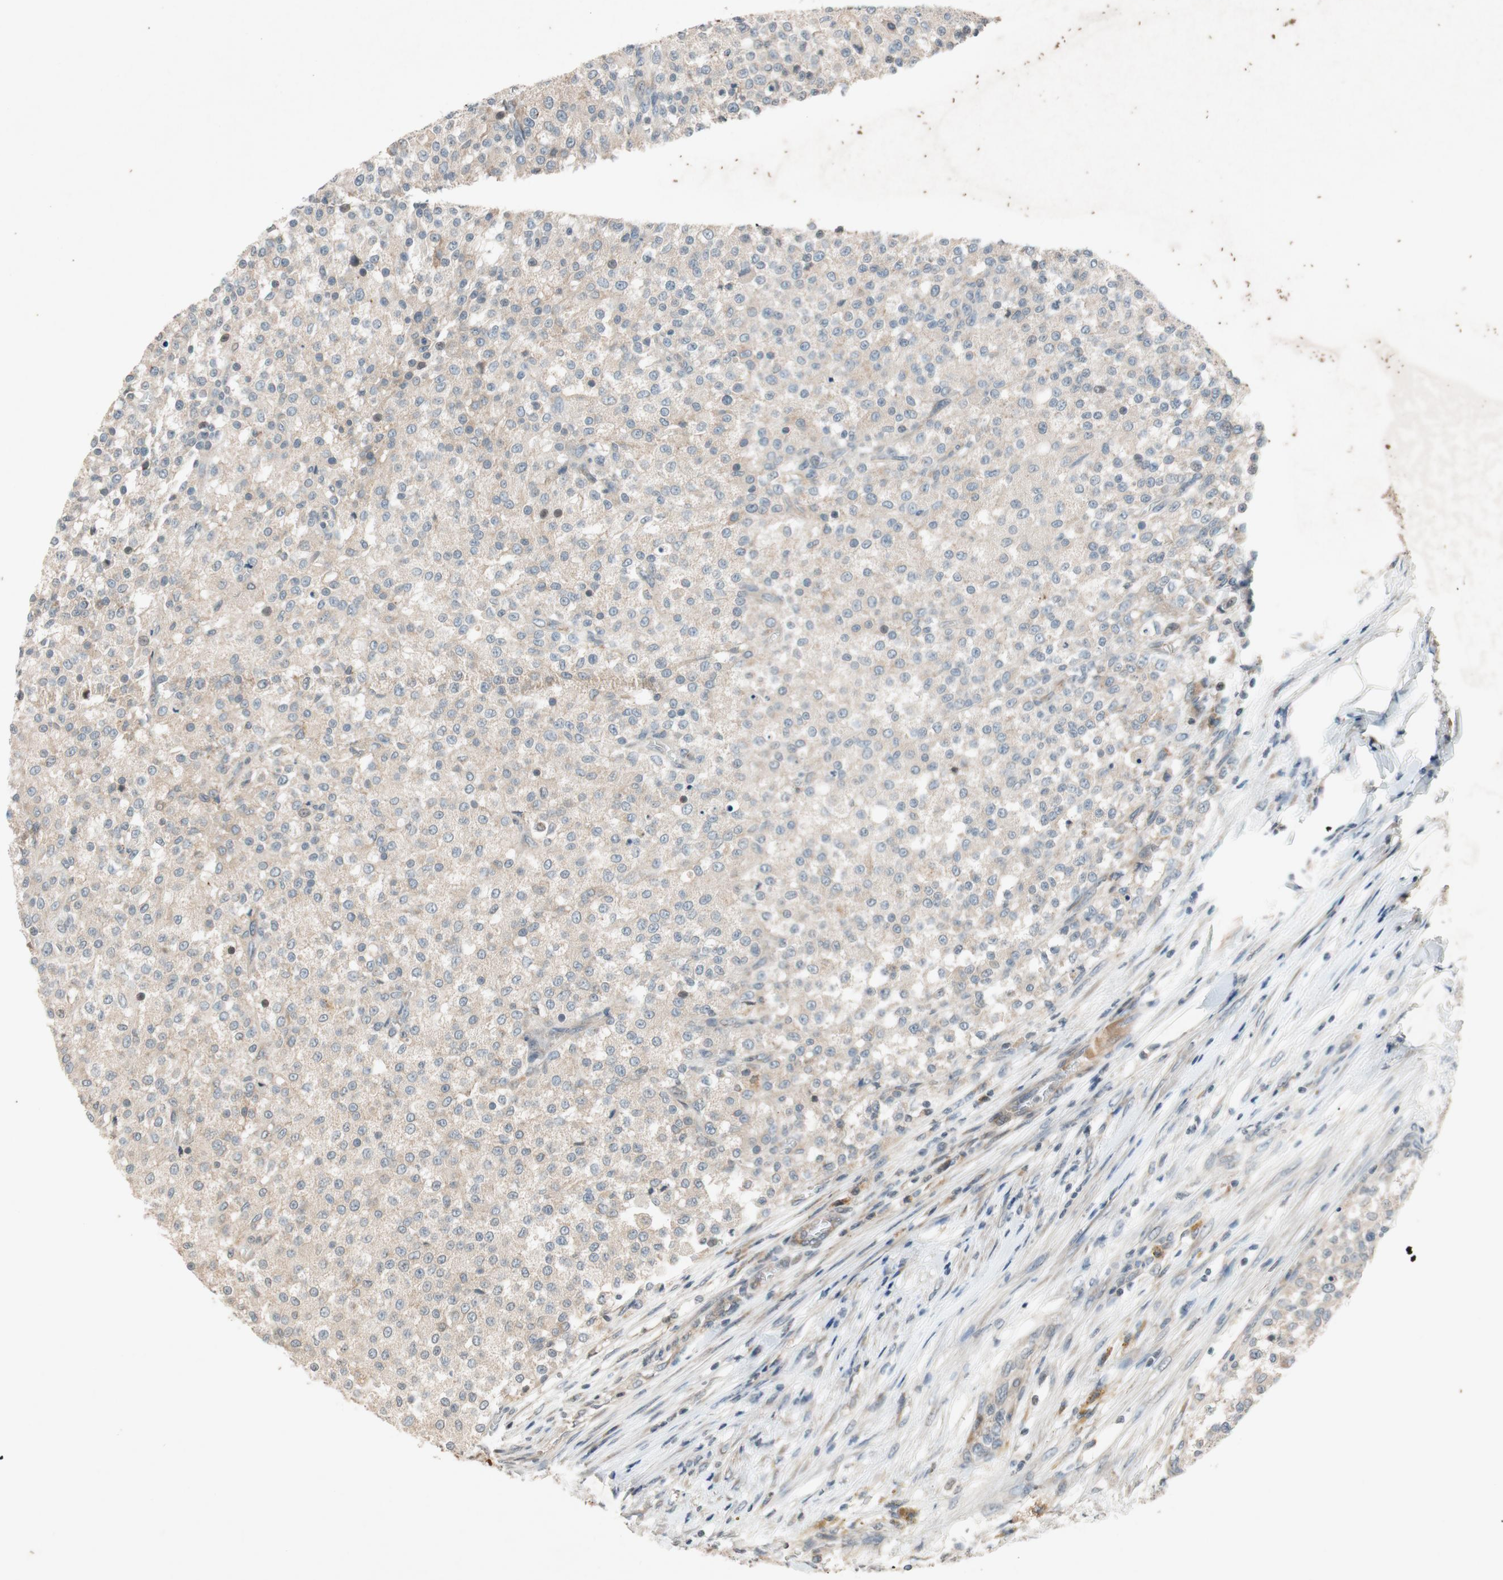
{"staining": {"intensity": "weak", "quantity": ">75%", "location": "cytoplasmic/membranous"}, "tissue": "testis cancer", "cell_type": "Tumor cells", "image_type": "cancer", "snomed": [{"axis": "morphology", "description": "Seminoma, NOS"}, {"axis": "topography", "description": "Testis"}], "caption": "An IHC photomicrograph of neoplastic tissue is shown. Protein staining in brown shows weak cytoplasmic/membranous positivity in testis seminoma within tumor cells. (brown staining indicates protein expression, while blue staining denotes nuclei).", "gene": "ATP2C1", "patient": {"sex": "male", "age": 59}}